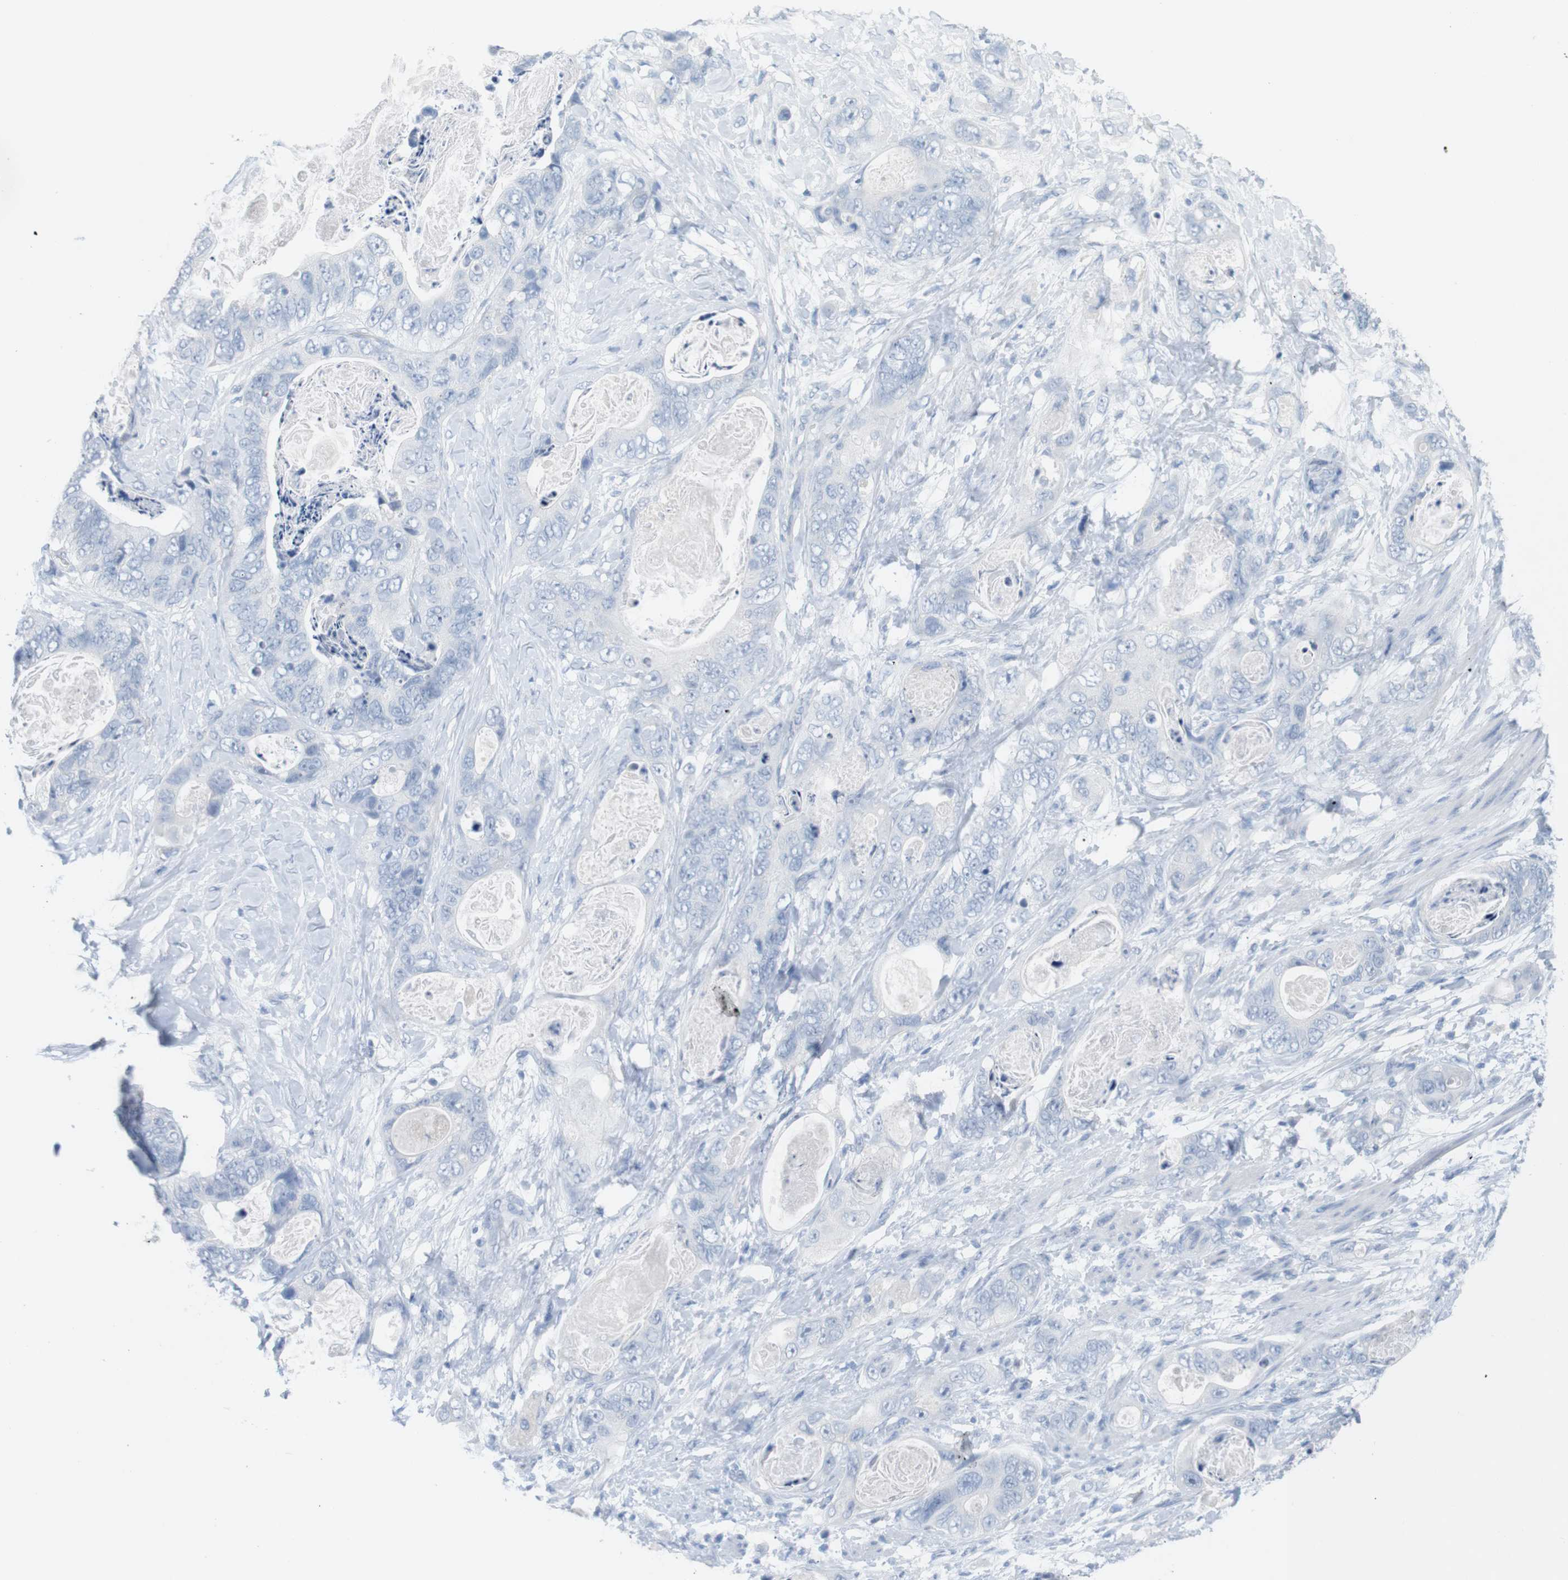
{"staining": {"intensity": "negative", "quantity": "none", "location": "none"}, "tissue": "stomach cancer", "cell_type": "Tumor cells", "image_type": "cancer", "snomed": [{"axis": "morphology", "description": "Adenocarcinoma, NOS"}, {"axis": "topography", "description": "Stomach"}], "caption": "Stomach adenocarcinoma was stained to show a protein in brown. There is no significant positivity in tumor cells.", "gene": "HBG2", "patient": {"sex": "female", "age": 89}}